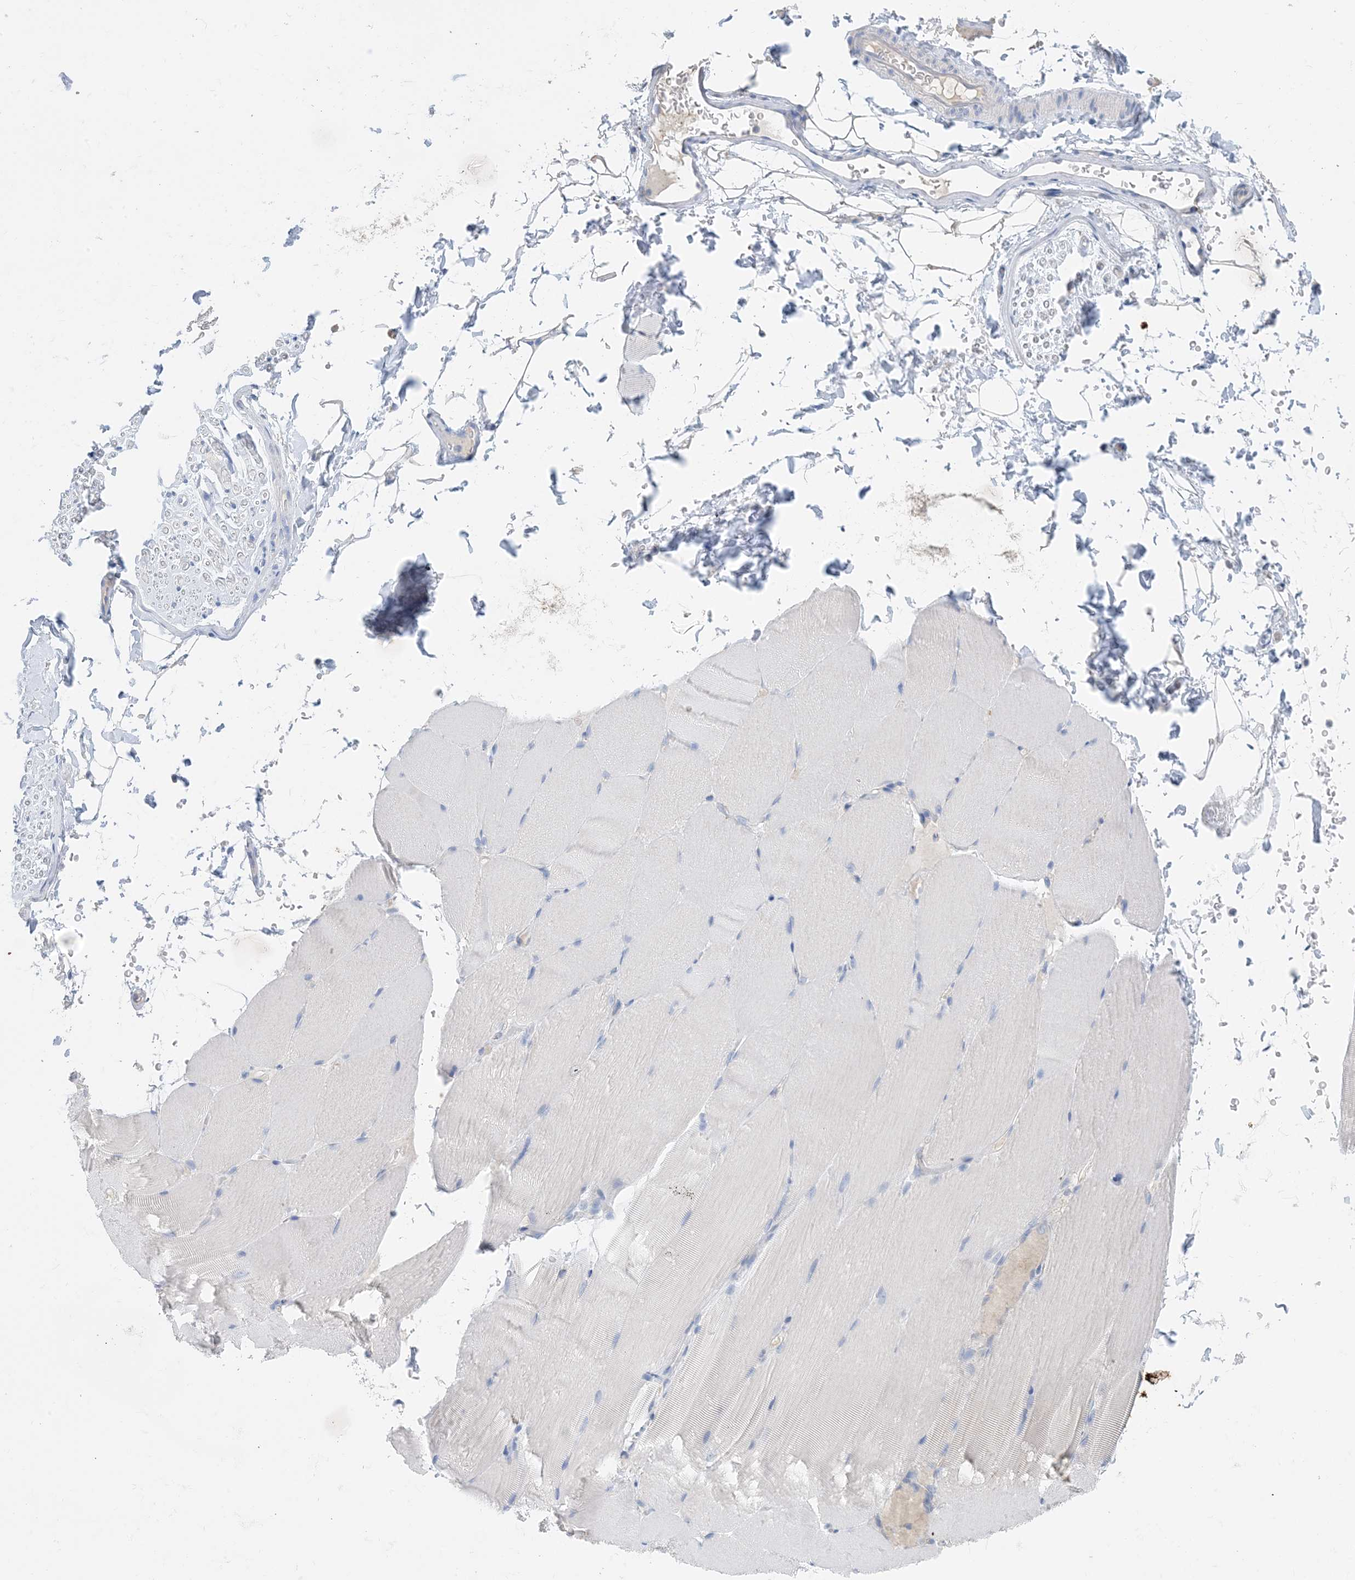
{"staining": {"intensity": "negative", "quantity": "none", "location": "none"}, "tissue": "skeletal muscle", "cell_type": "Myocytes", "image_type": "normal", "snomed": [{"axis": "morphology", "description": "Normal tissue, NOS"}, {"axis": "topography", "description": "Skeletal muscle"}, {"axis": "topography", "description": "Parathyroid gland"}], "caption": "DAB immunohistochemical staining of unremarkable skeletal muscle demonstrates no significant staining in myocytes. (Brightfield microscopy of DAB immunohistochemistry at high magnification).", "gene": "KPRP", "patient": {"sex": "female", "age": 37}}